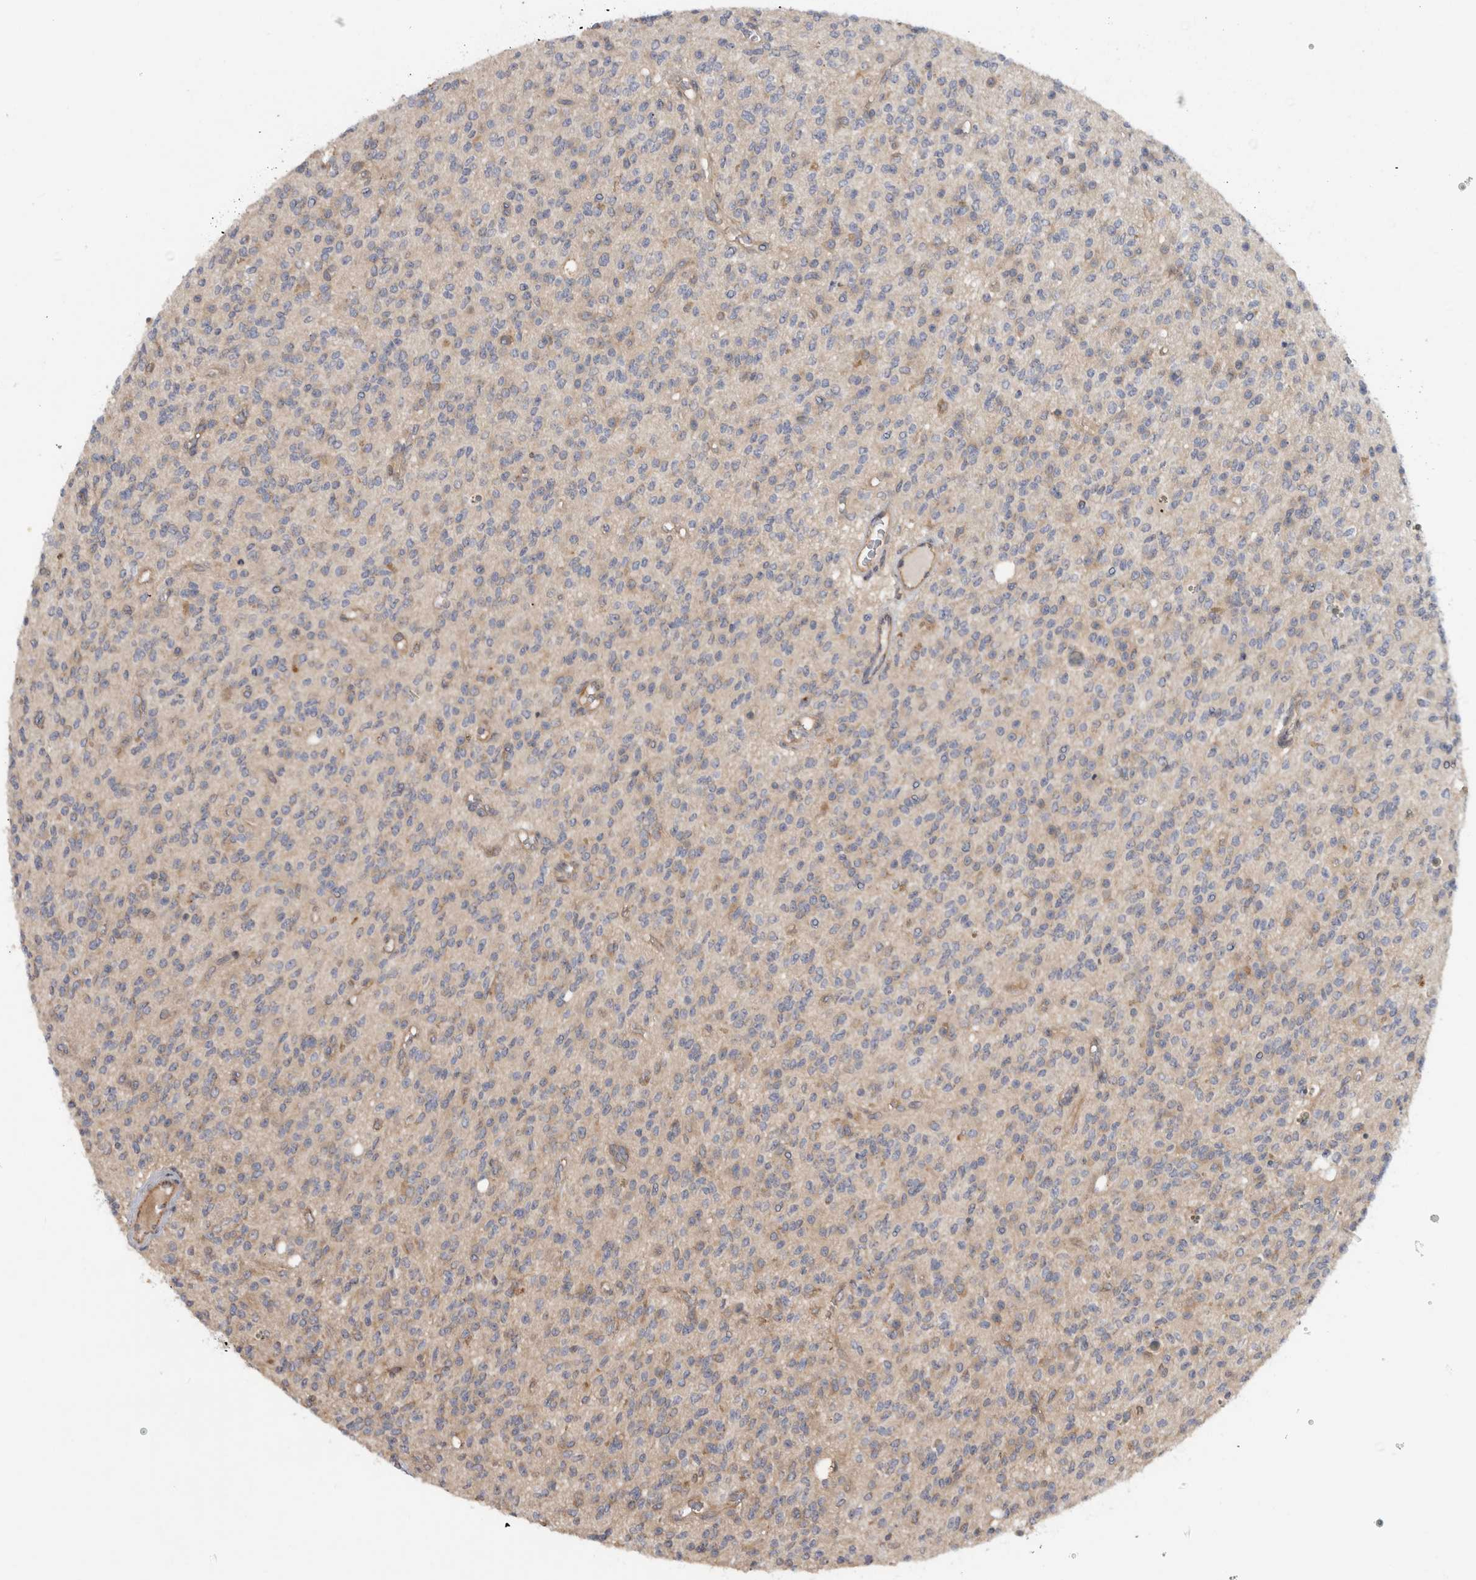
{"staining": {"intensity": "negative", "quantity": "none", "location": "none"}, "tissue": "glioma", "cell_type": "Tumor cells", "image_type": "cancer", "snomed": [{"axis": "morphology", "description": "Glioma, malignant, High grade"}, {"axis": "topography", "description": "Brain"}], "caption": "Malignant glioma (high-grade) was stained to show a protein in brown. There is no significant positivity in tumor cells.", "gene": "PARP6", "patient": {"sex": "male", "age": 34}}